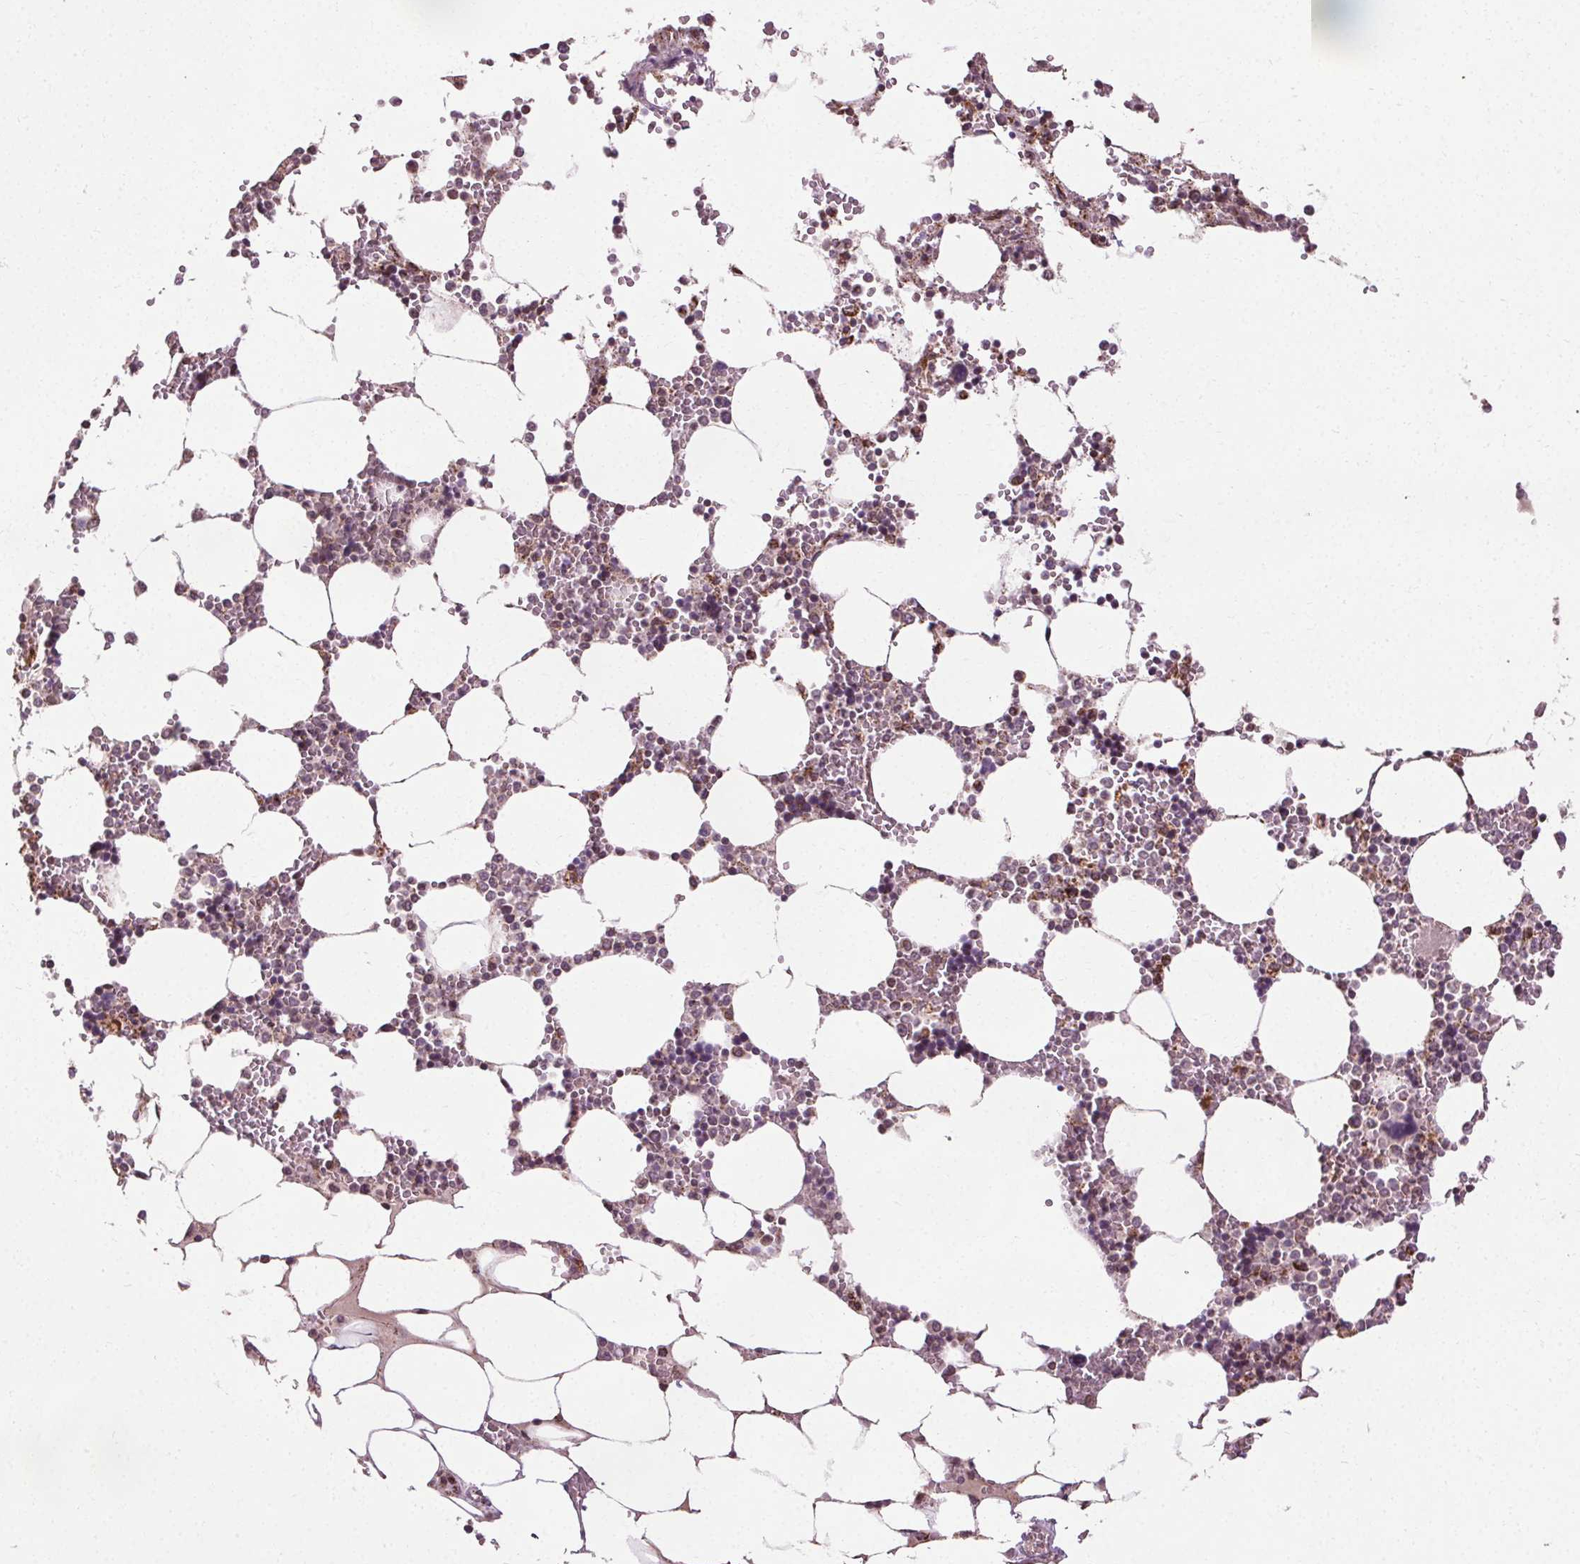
{"staining": {"intensity": "moderate", "quantity": "<25%", "location": "cytoplasmic/membranous"}, "tissue": "bone marrow", "cell_type": "Hematopoietic cells", "image_type": "normal", "snomed": [{"axis": "morphology", "description": "Normal tissue, NOS"}, {"axis": "topography", "description": "Bone marrow"}], "caption": "This image displays IHC staining of benign bone marrow, with low moderate cytoplasmic/membranous staining in approximately <25% of hematopoietic cells.", "gene": "LFNG", "patient": {"sex": "male", "age": 64}}